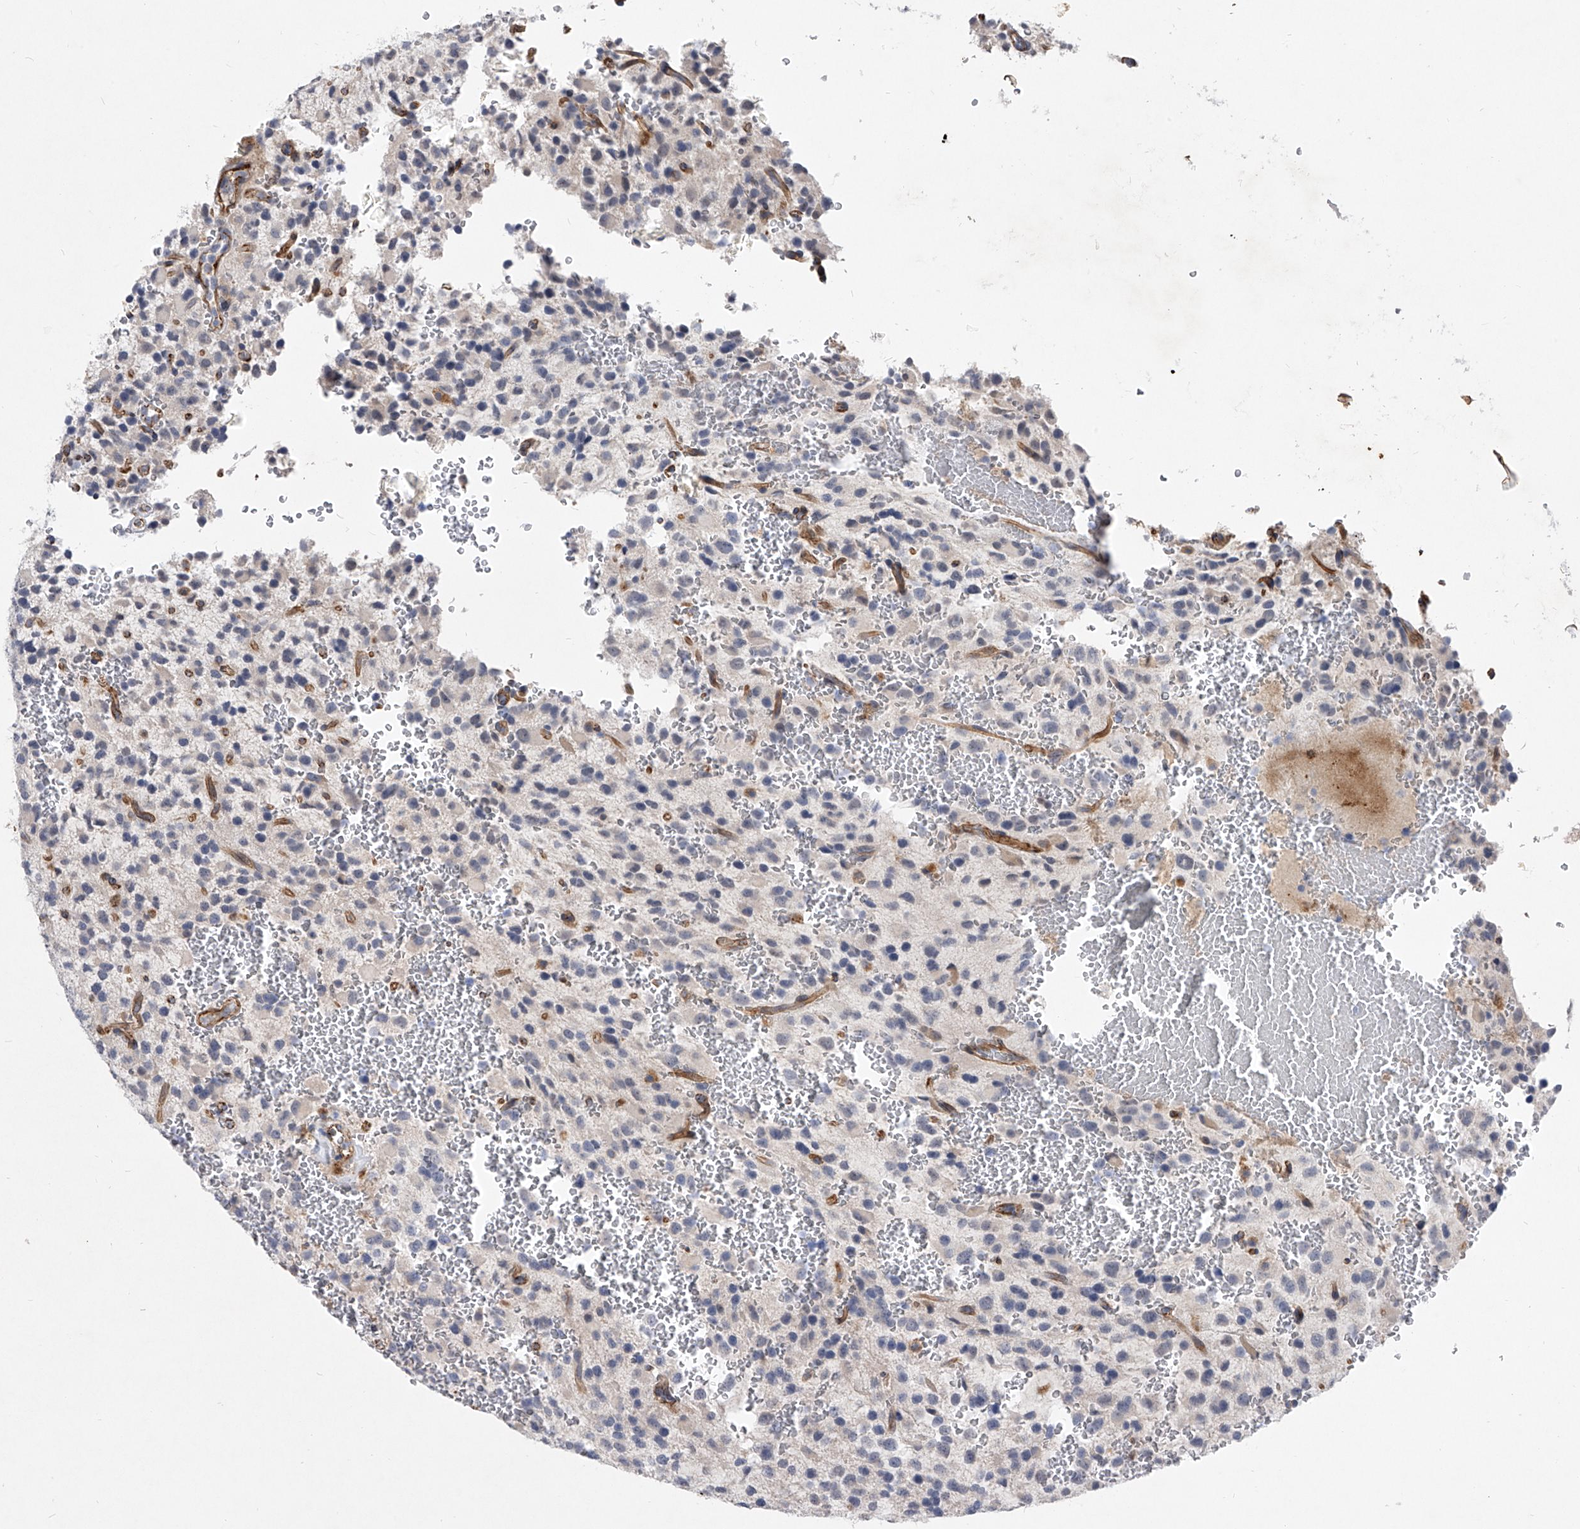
{"staining": {"intensity": "negative", "quantity": "none", "location": "none"}, "tissue": "glioma", "cell_type": "Tumor cells", "image_type": "cancer", "snomed": [{"axis": "morphology", "description": "Glioma, malignant, High grade"}, {"axis": "topography", "description": "Brain"}], "caption": "A high-resolution photomicrograph shows IHC staining of malignant glioma (high-grade), which shows no significant expression in tumor cells.", "gene": "MINDY4", "patient": {"sex": "male", "age": 34}}